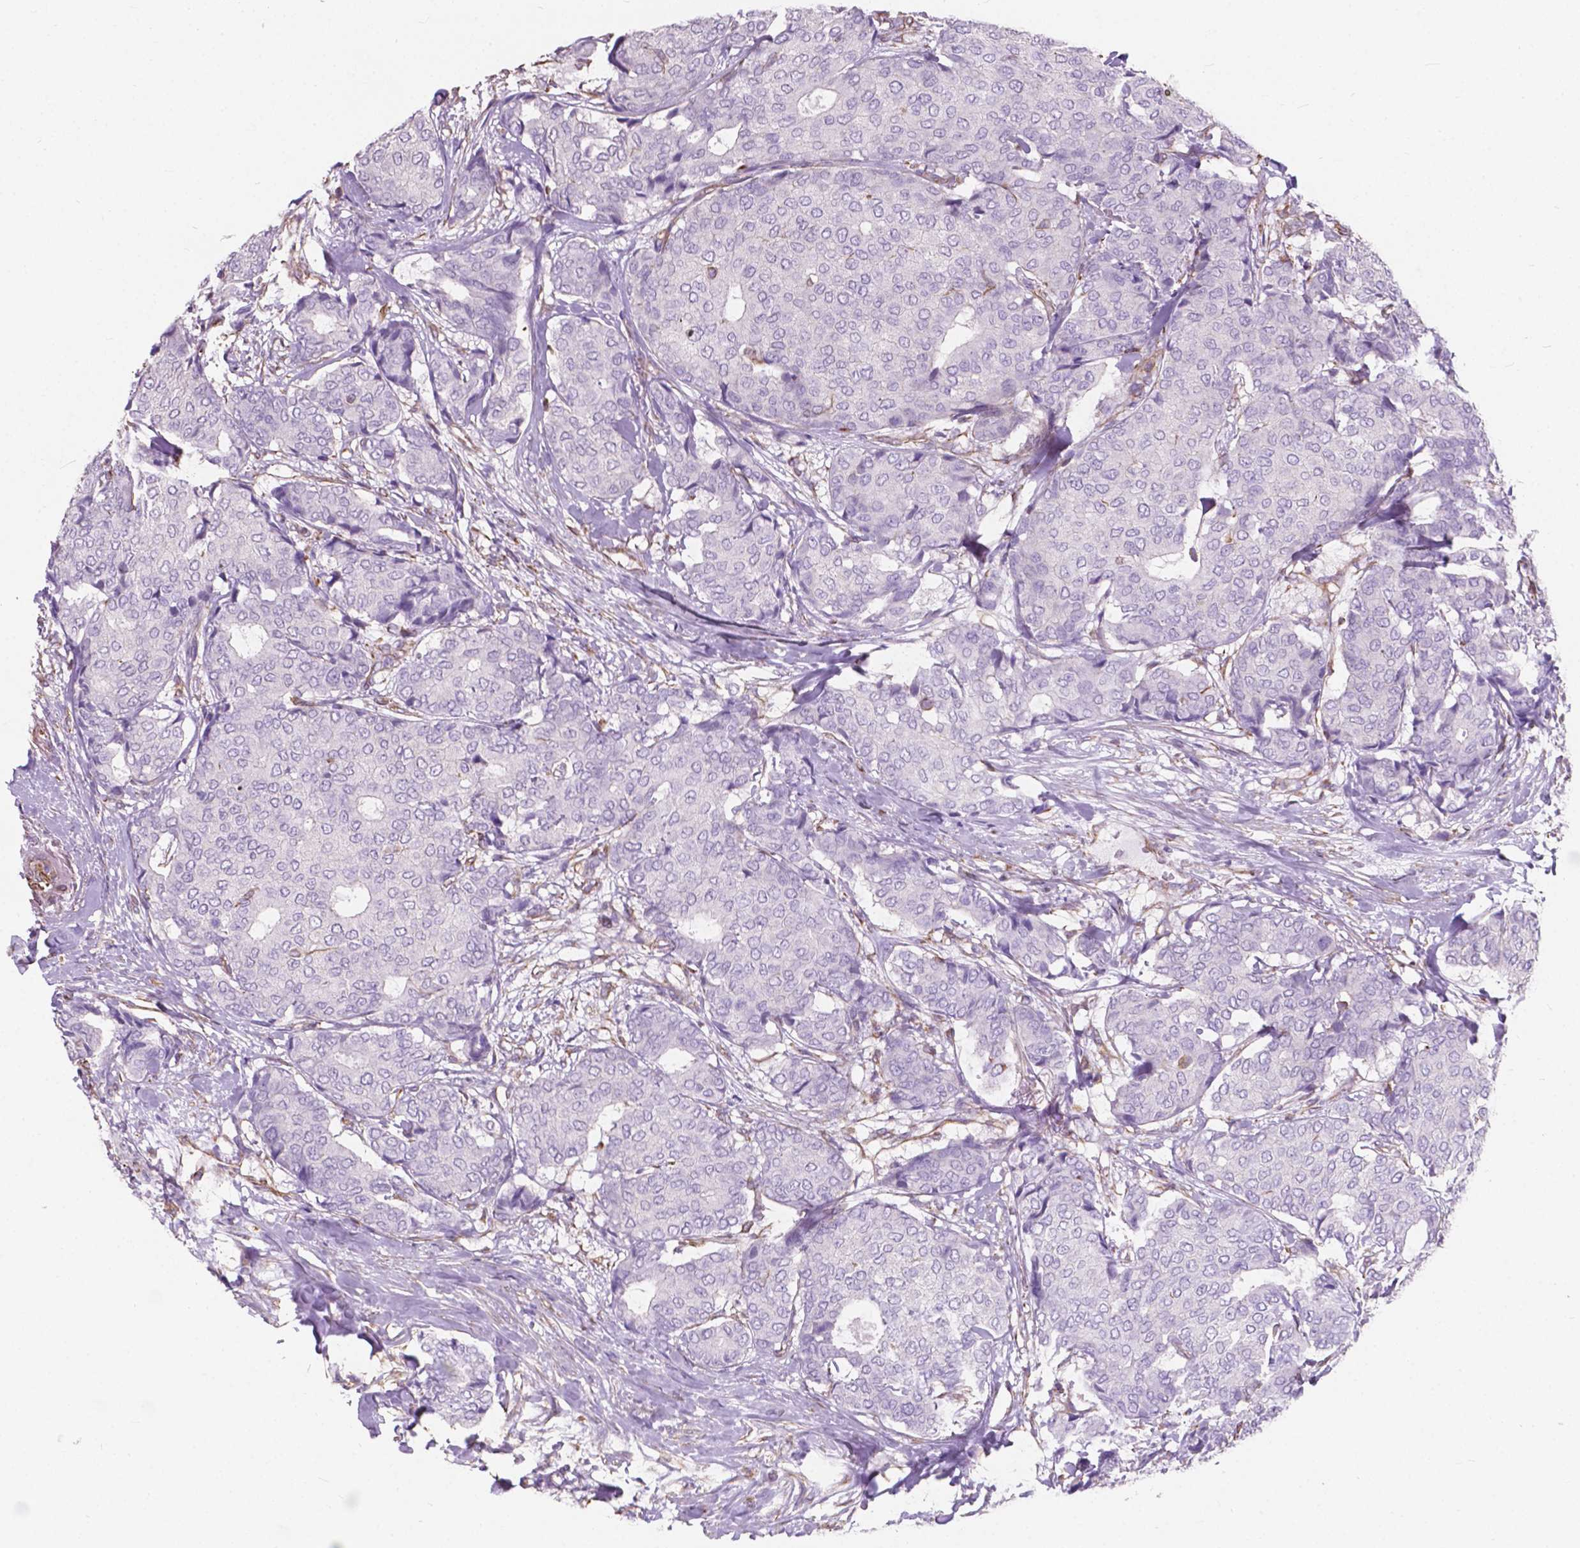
{"staining": {"intensity": "negative", "quantity": "none", "location": "none"}, "tissue": "breast cancer", "cell_type": "Tumor cells", "image_type": "cancer", "snomed": [{"axis": "morphology", "description": "Duct carcinoma"}, {"axis": "topography", "description": "Breast"}], "caption": "Immunohistochemistry (IHC) micrograph of human breast cancer (infiltrating ductal carcinoma) stained for a protein (brown), which demonstrates no expression in tumor cells.", "gene": "AMOT", "patient": {"sex": "female", "age": 75}}